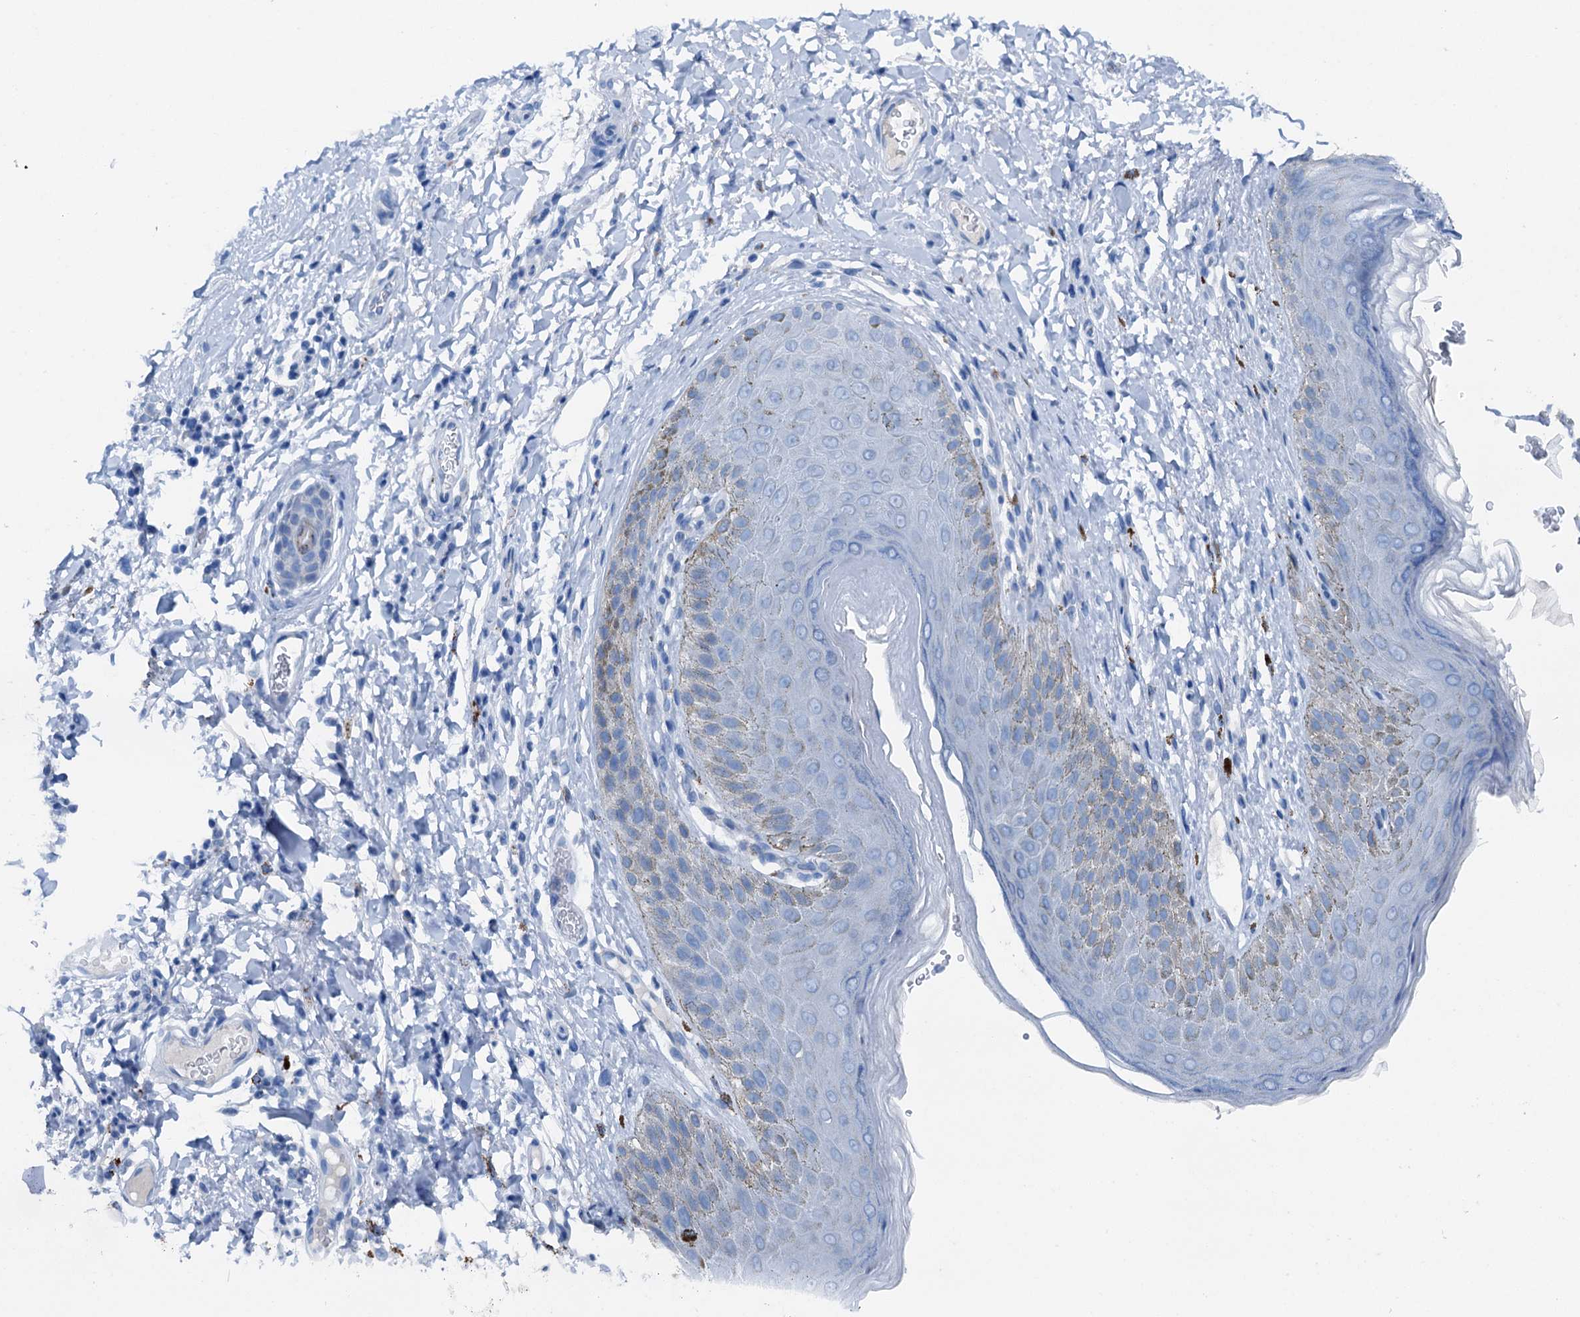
{"staining": {"intensity": "negative", "quantity": "none", "location": "none"}, "tissue": "skin", "cell_type": "Epidermal cells", "image_type": "normal", "snomed": [{"axis": "morphology", "description": "Normal tissue, NOS"}, {"axis": "topography", "description": "Anal"}], "caption": "This image is of normal skin stained with IHC to label a protein in brown with the nuclei are counter-stained blue. There is no expression in epidermal cells. Brightfield microscopy of IHC stained with DAB (3,3'-diaminobenzidine) (brown) and hematoxylin (blue), captured at high magnification.", "gene": "C1QTNF4", "patient": {"sex": "male", "age": 44}}